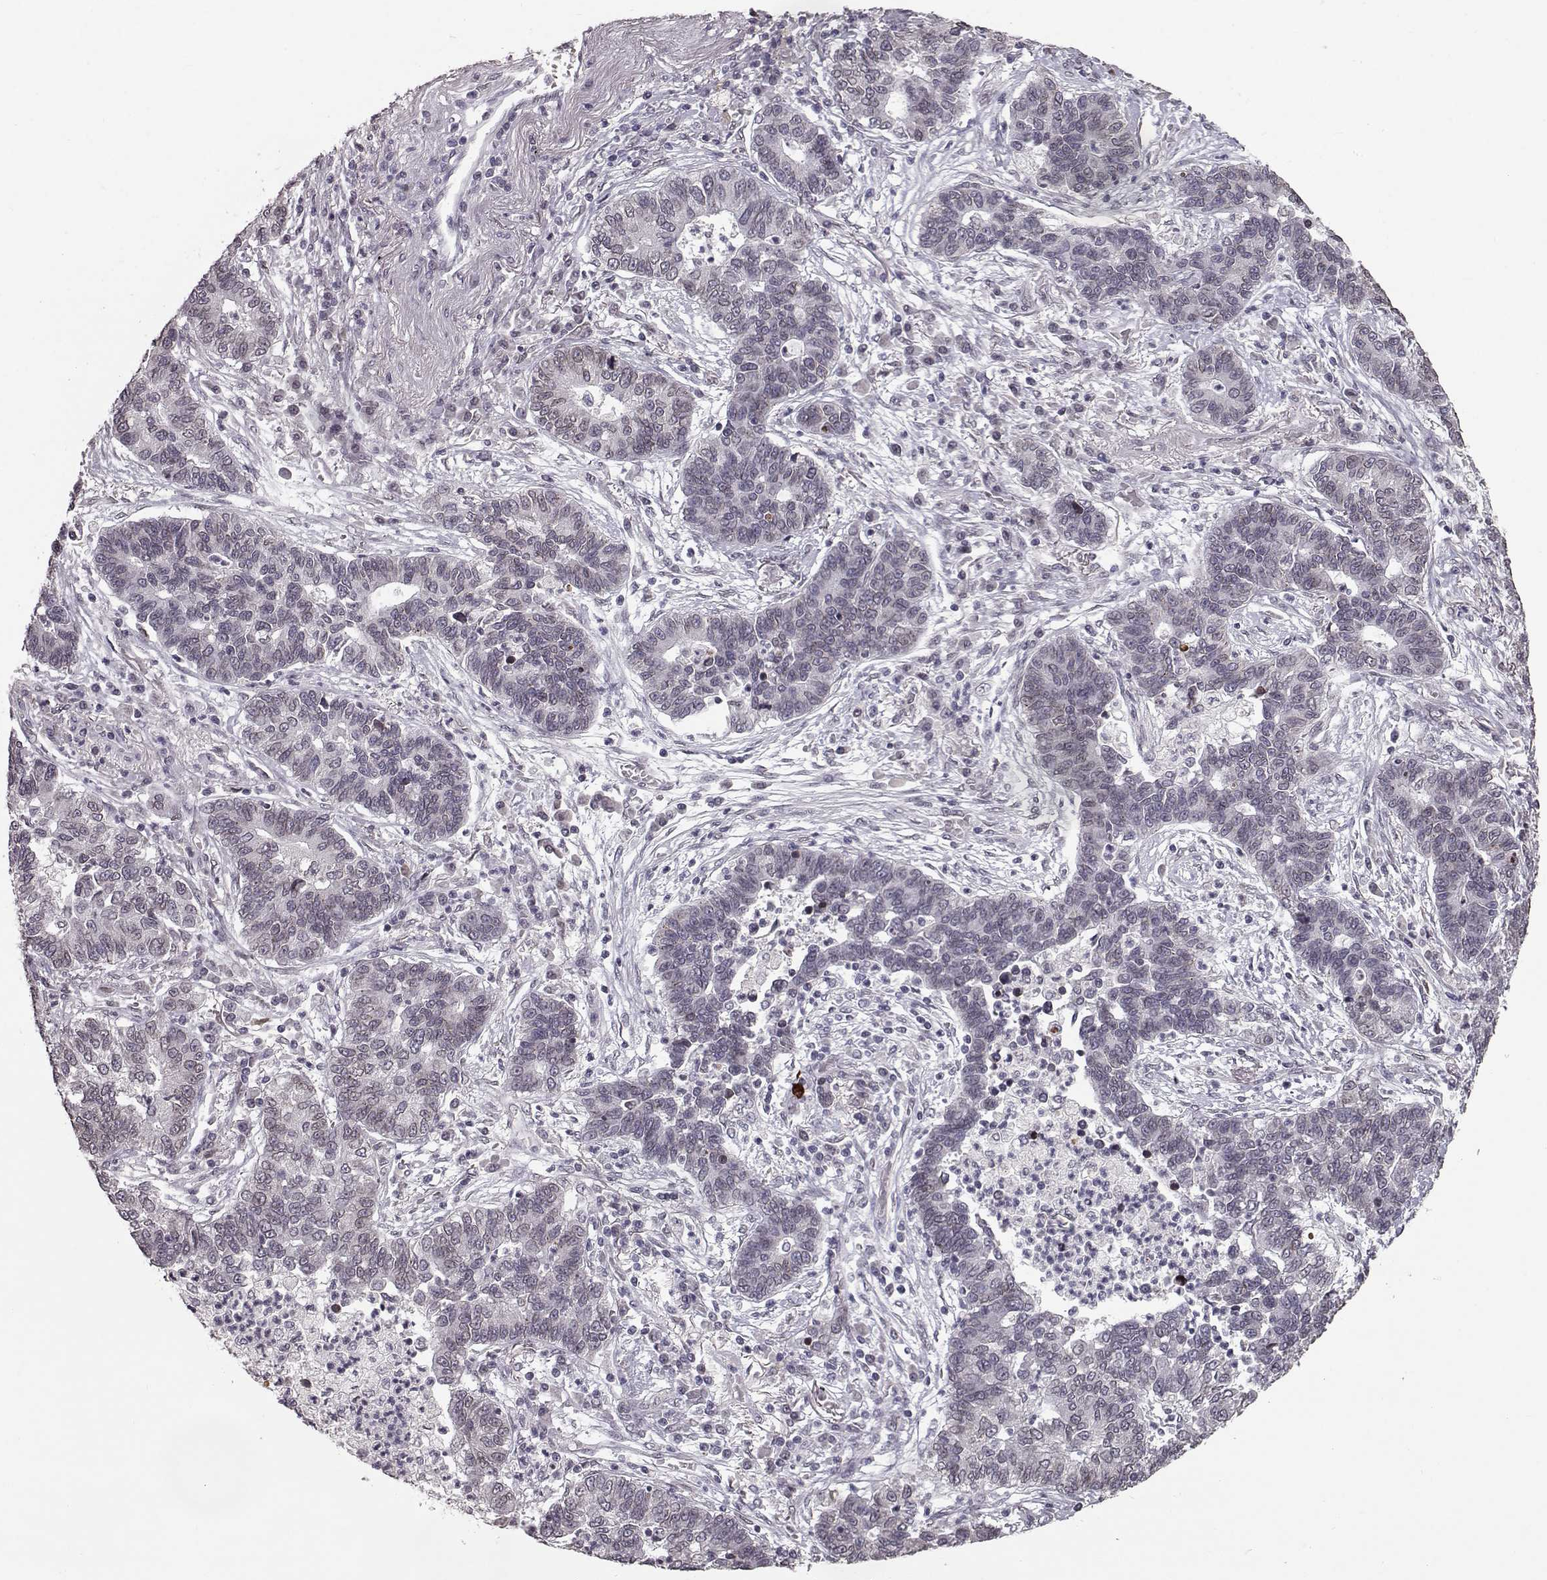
{"staining": {"intensity": "negative", "quantity": "none", "location": "none"}, "tissue": "lung cancer", "cell_type": "Tumor cells", "image_type": "cancer", "snomed": [{"axis": "morphology", "description": "Adenocarcinoma, NOS"}, {"axis": "topography", "description": "Lung"}], "caption": "Tumor cells are negative for protein expression in human lung cancer (adenocarcinoma).", "gene": "NUP37", "patient": {"sex": "female", "age": 57}}